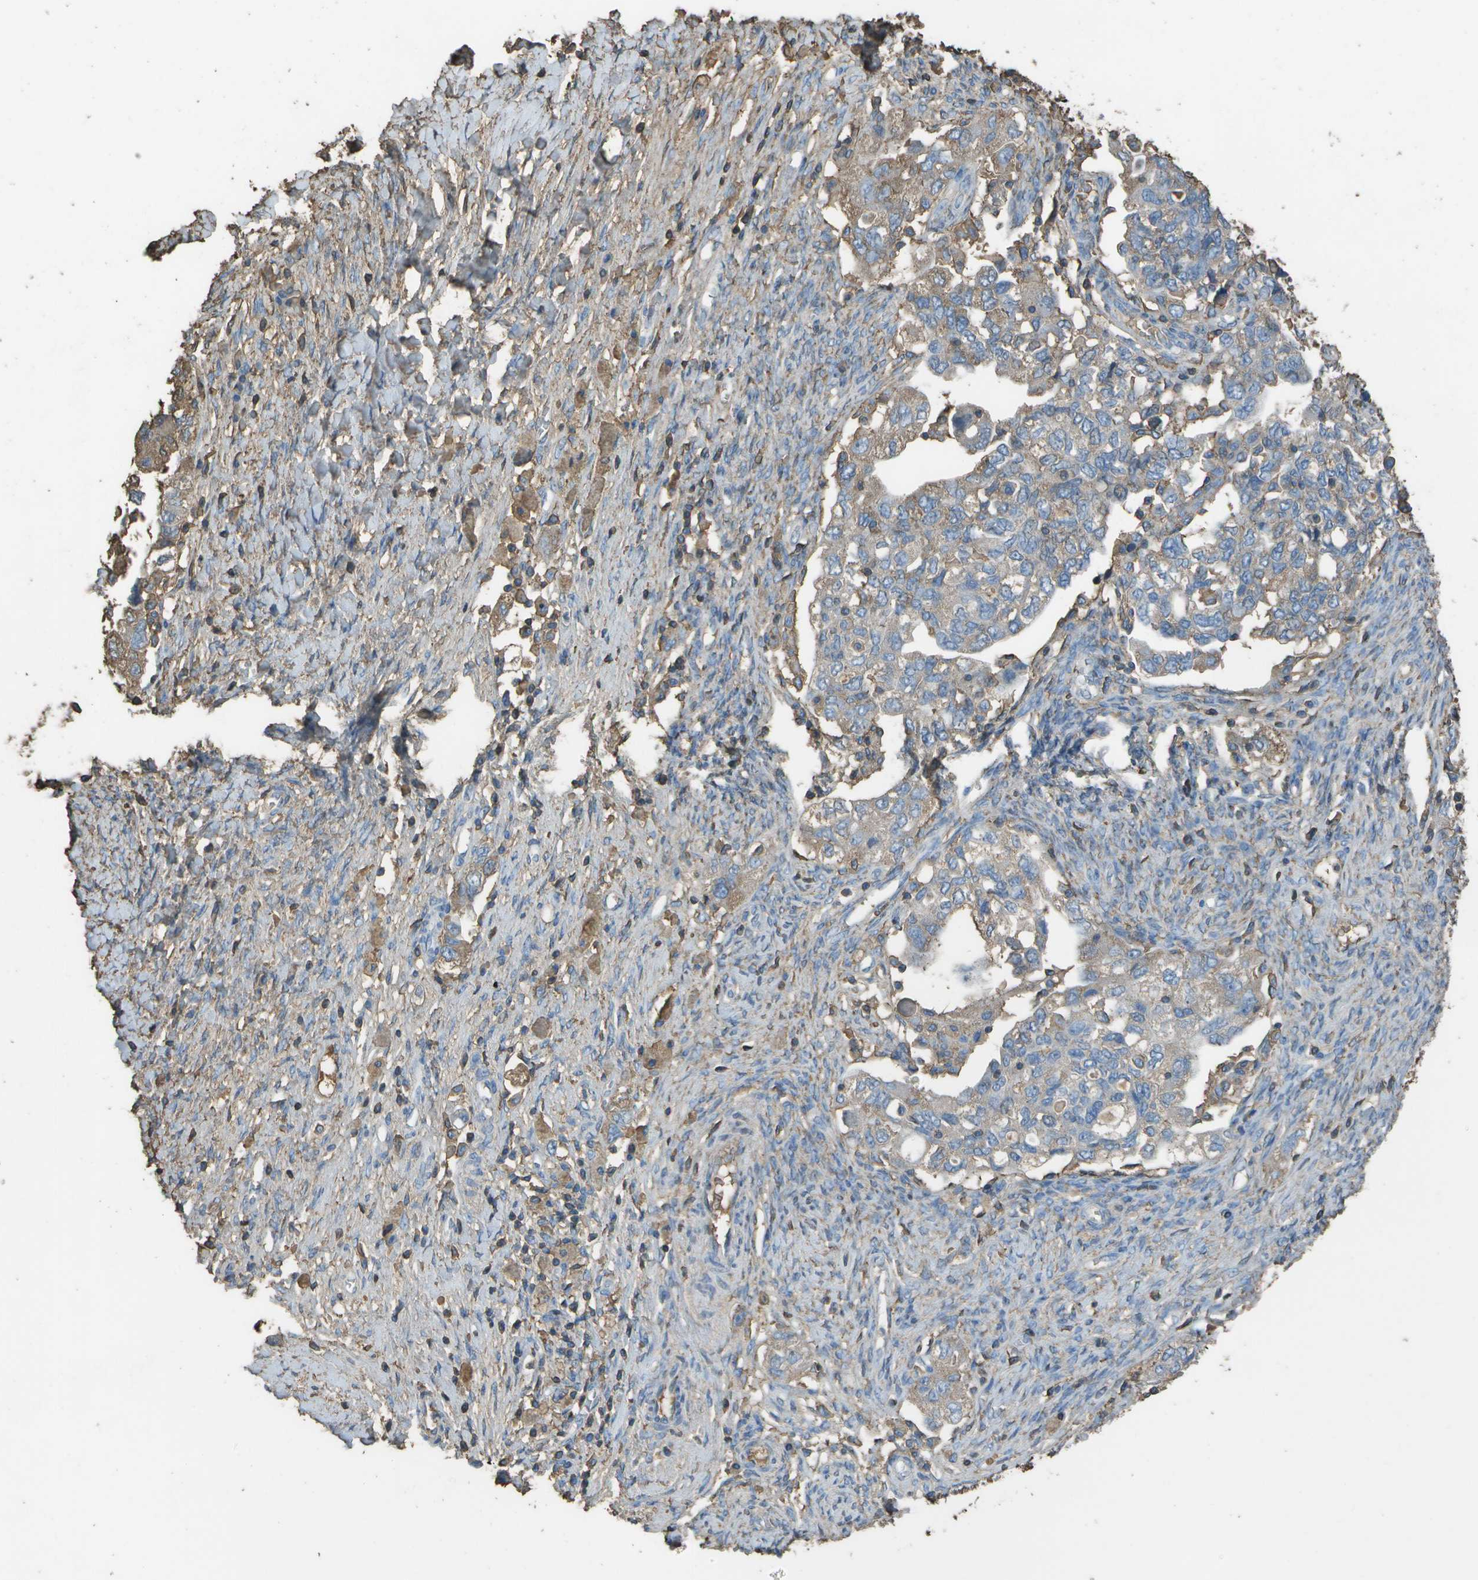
{"staining": {"intensity": "moderate", "quantity": ">75%", "location": "cytoplasmic/membranous"}, "tissue": "ovarian cancer", "cell_type": "Tumor cells", "image_type": "cancer", "snomed": [{"axis": "morphology", "description": "Carcinoma, NOS"}, {"axis": "morphology", "description": "Cystadenocarcinoma, serous, NOS"}, {"axis": "topography", "description": "Ovary"}], "caption": "Human ovarian cancer (serous cystadenocarcinoma) stained with a brown dye demonstrates moderate cytoplasmic/membranous positive expression in about >75% of tumor cells.", "gene": "CYP4F11", "patient": {"sex": "female", "age": 69}}